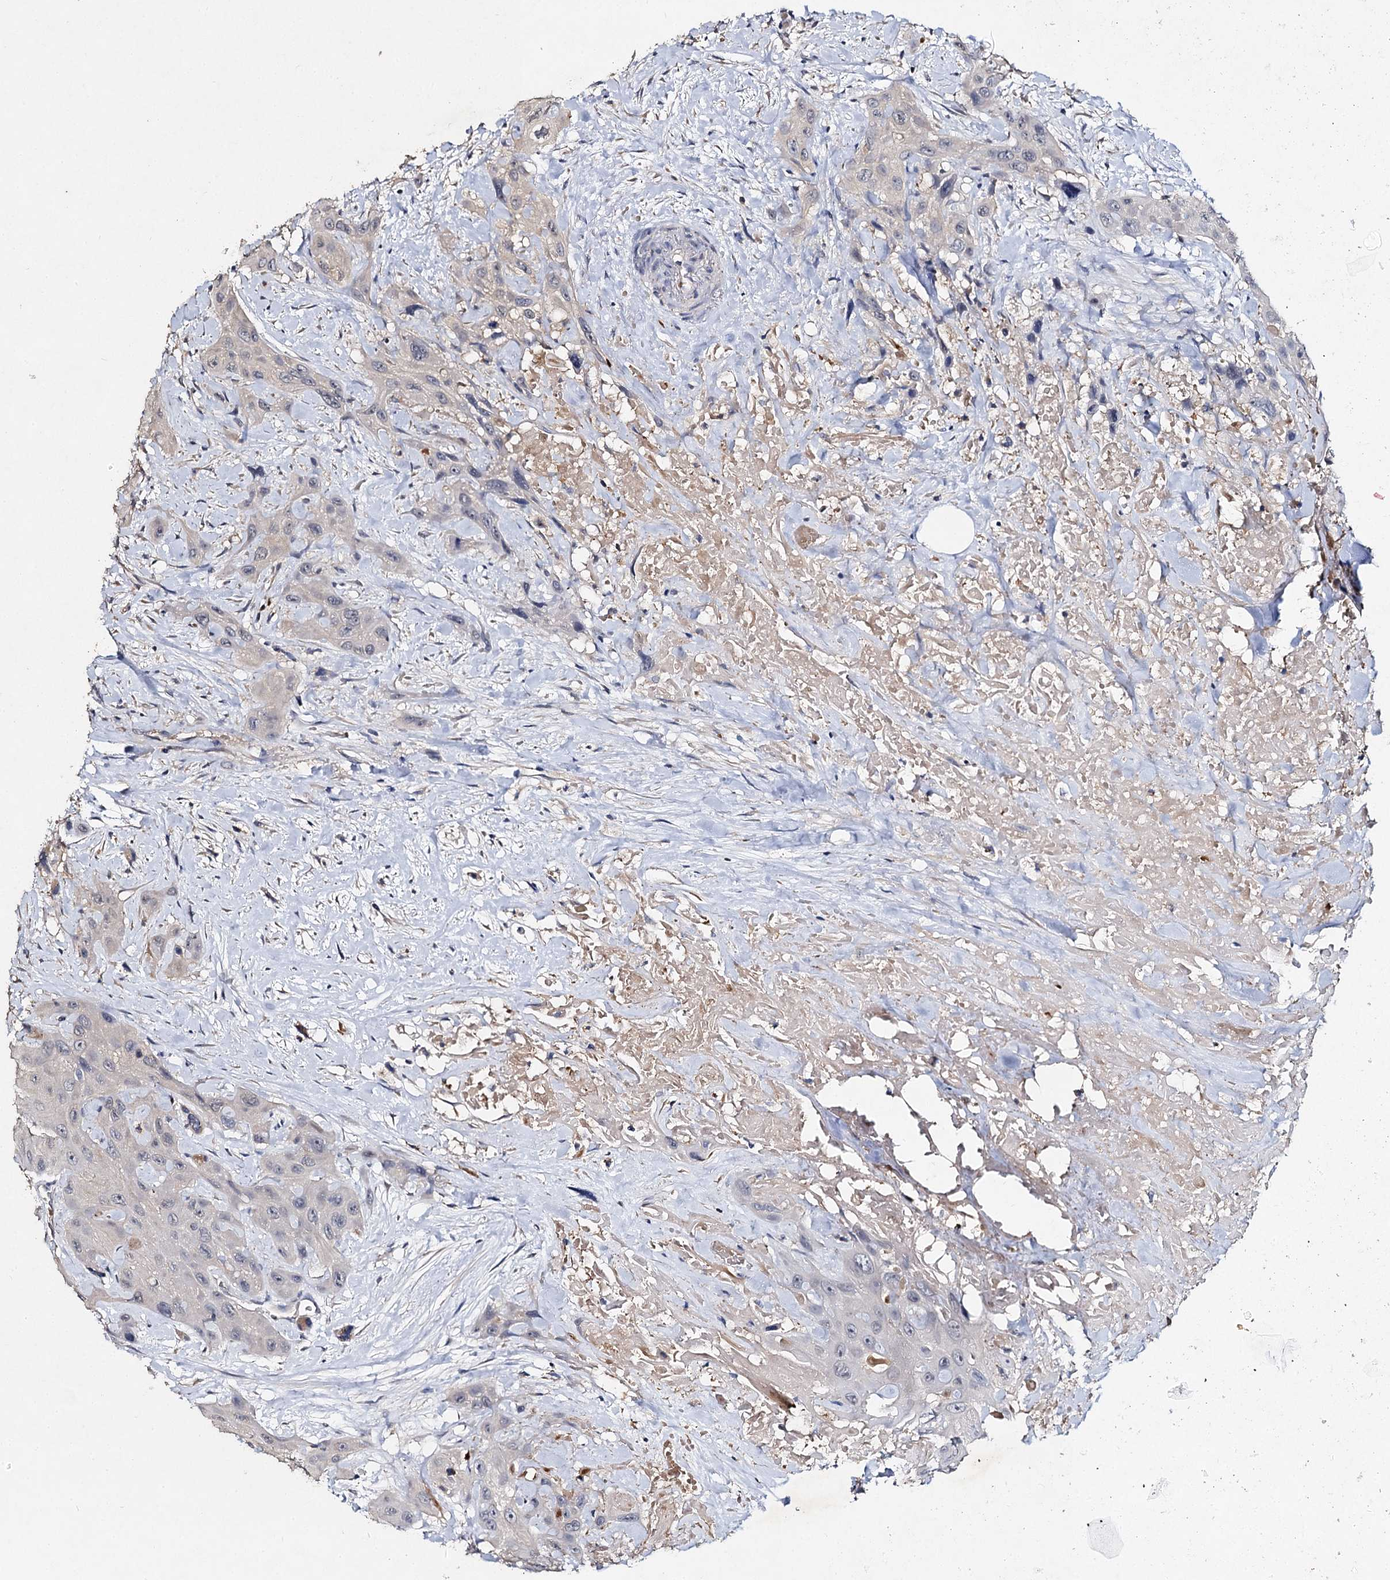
{"staining": {"intensity": "negative", "quantity": "none", "location": "none"}, "tissue": "head and neck cancer", "cell_type": "Tumor cells", "image_type": "cancer", "snomed": [{"axis": "morphology", "description": "Squamous cell carcinoma, NOS"}, {"axis": "topography", "description": "Head-Neck"}], "caption": "Immunohistochemistry (IHC) micrograph of neoplastic tissue: human squamous cell carcinoma (head and neck) stained with DAB shows no significant protein staining in tumor cells.", "gene": "SLC11A2", "patient": {"sex": "male", "age": 81}}